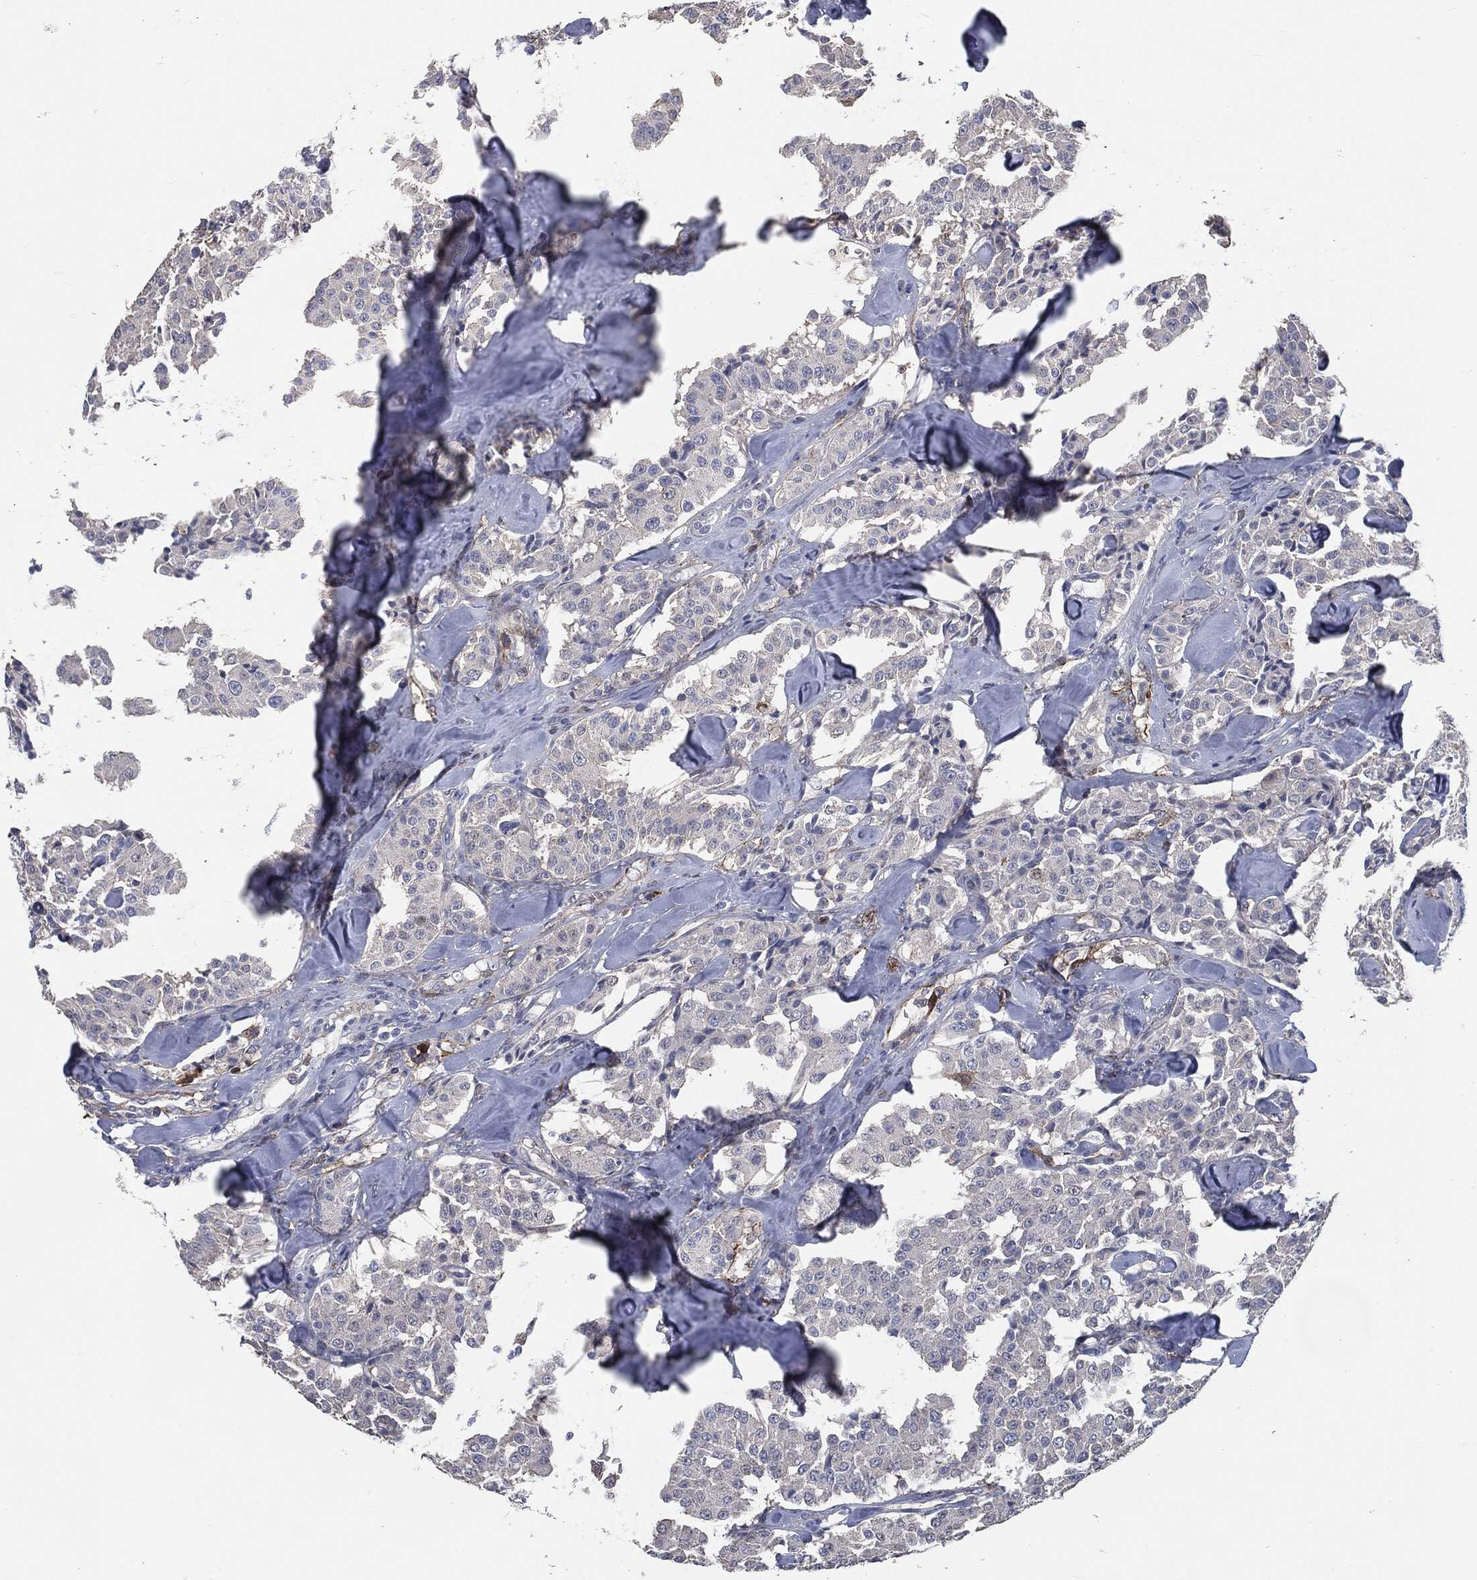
{"staining": {"intensity": "negative", "quantity": "none", "location": "none"}, "tissue": "carcinoid", "cell_type": "Tumor cells", "image_type": "cancer", "snomed": [{"axis": "morphology", "description": "Carcinoid, malignant, NOS"}, {"axis": "topography", "description": "Pancreas"}], "caption": "The photomicrograph reveals no staining of tumor cells in carcinoid. (DAB (3,3'-diaminobenzidine) IHC with hematoxylin counter stain).", "gene": "SVIL", "patient": {"sex": "male", "age": 41}}